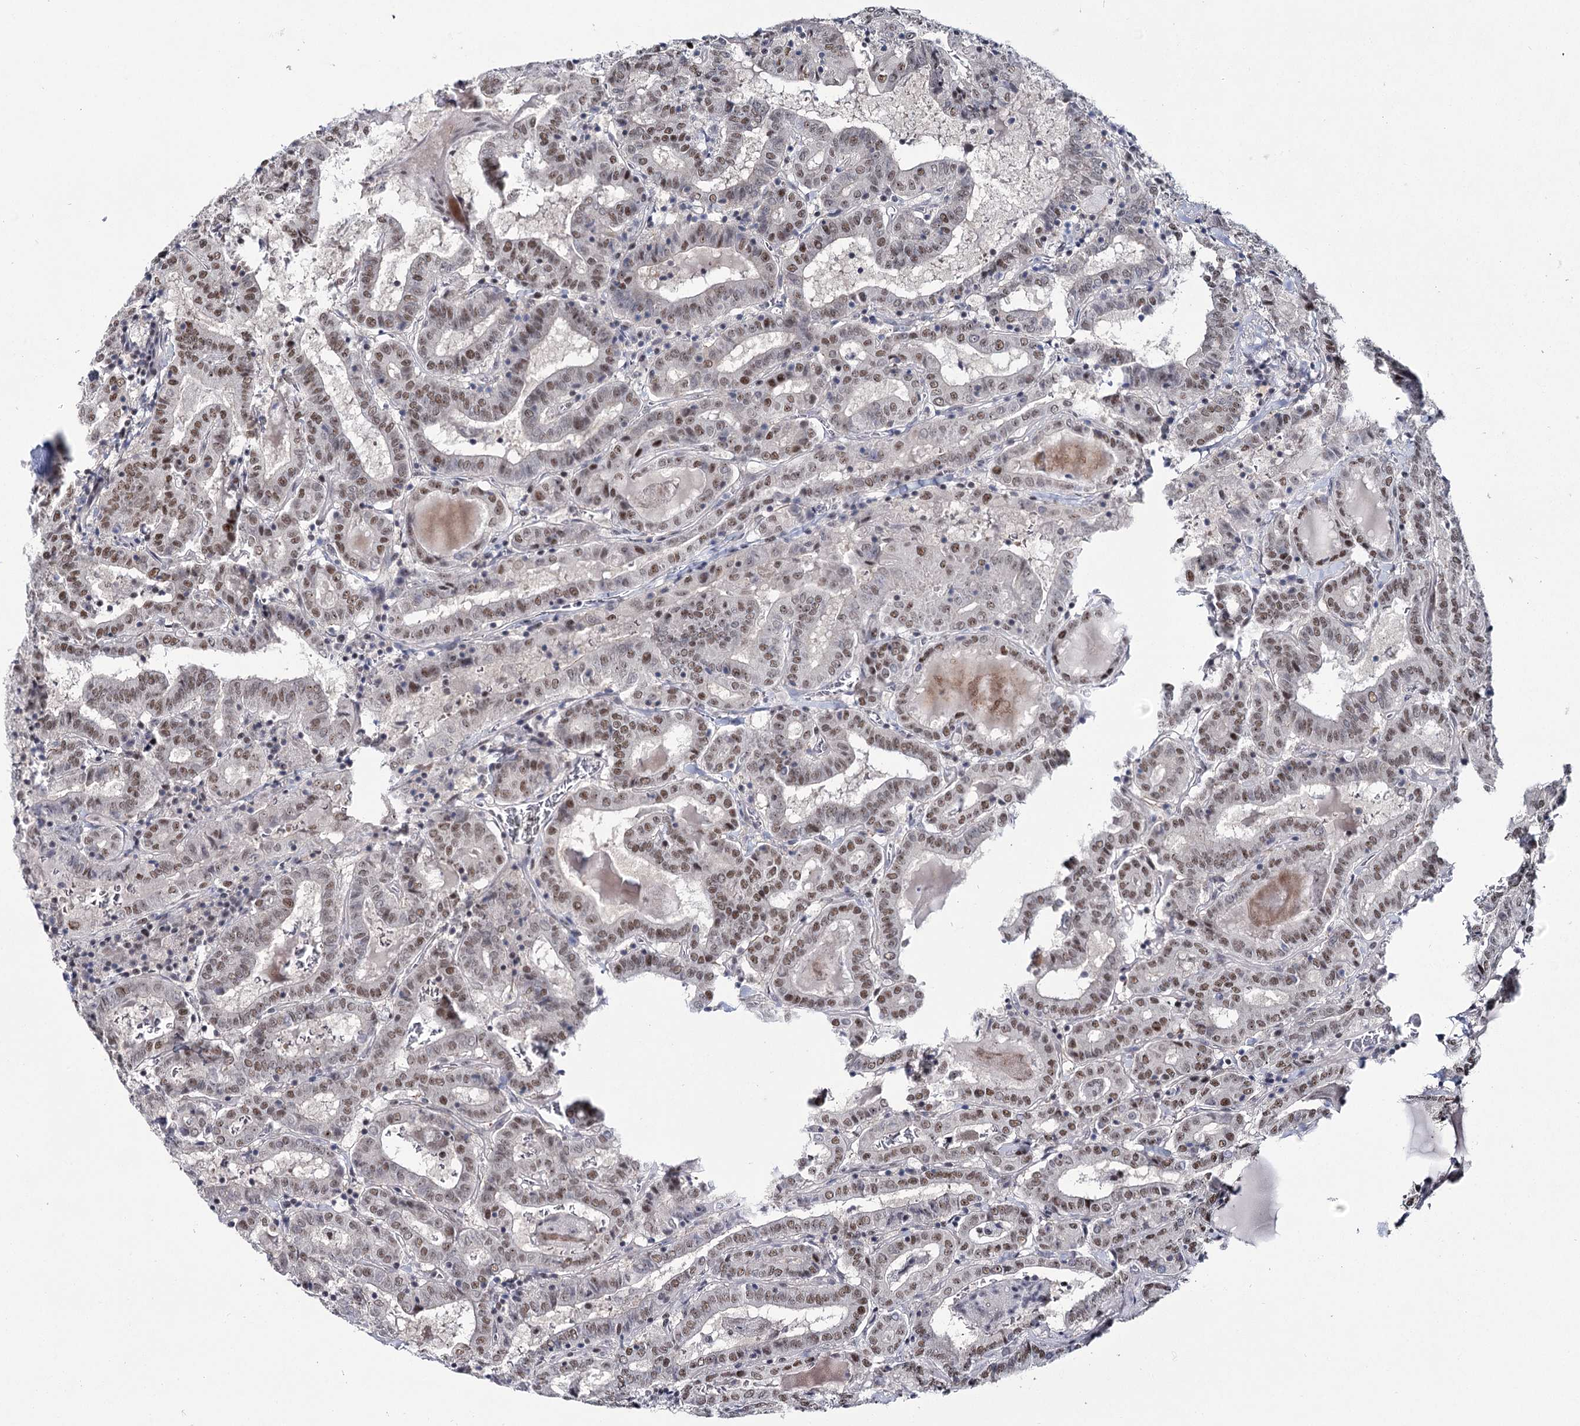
{"staining": {"intensity": "moderate", "quantity": ">75%", "location": "nuclear"}, "tissue": "thyroid cancer", "cell_type": "Tumor cells", "image_type": "cancer", "snomed": [{"axis": "morphology", "description": "Papillary adenocarcinoma, NOS"}, {"axis": "topography", "description": "Thyroid gland"}], "caption": "Immunohistochemistry (IHC) photomicrograph of thyroid papillary adenocarcinoma stained for a protein (brown), which displays medium levels of moderate nuclear staining in about >75% of tumor cells.", "gene": "SCAF8", "patient": {"sex": "female", "age": 72}}